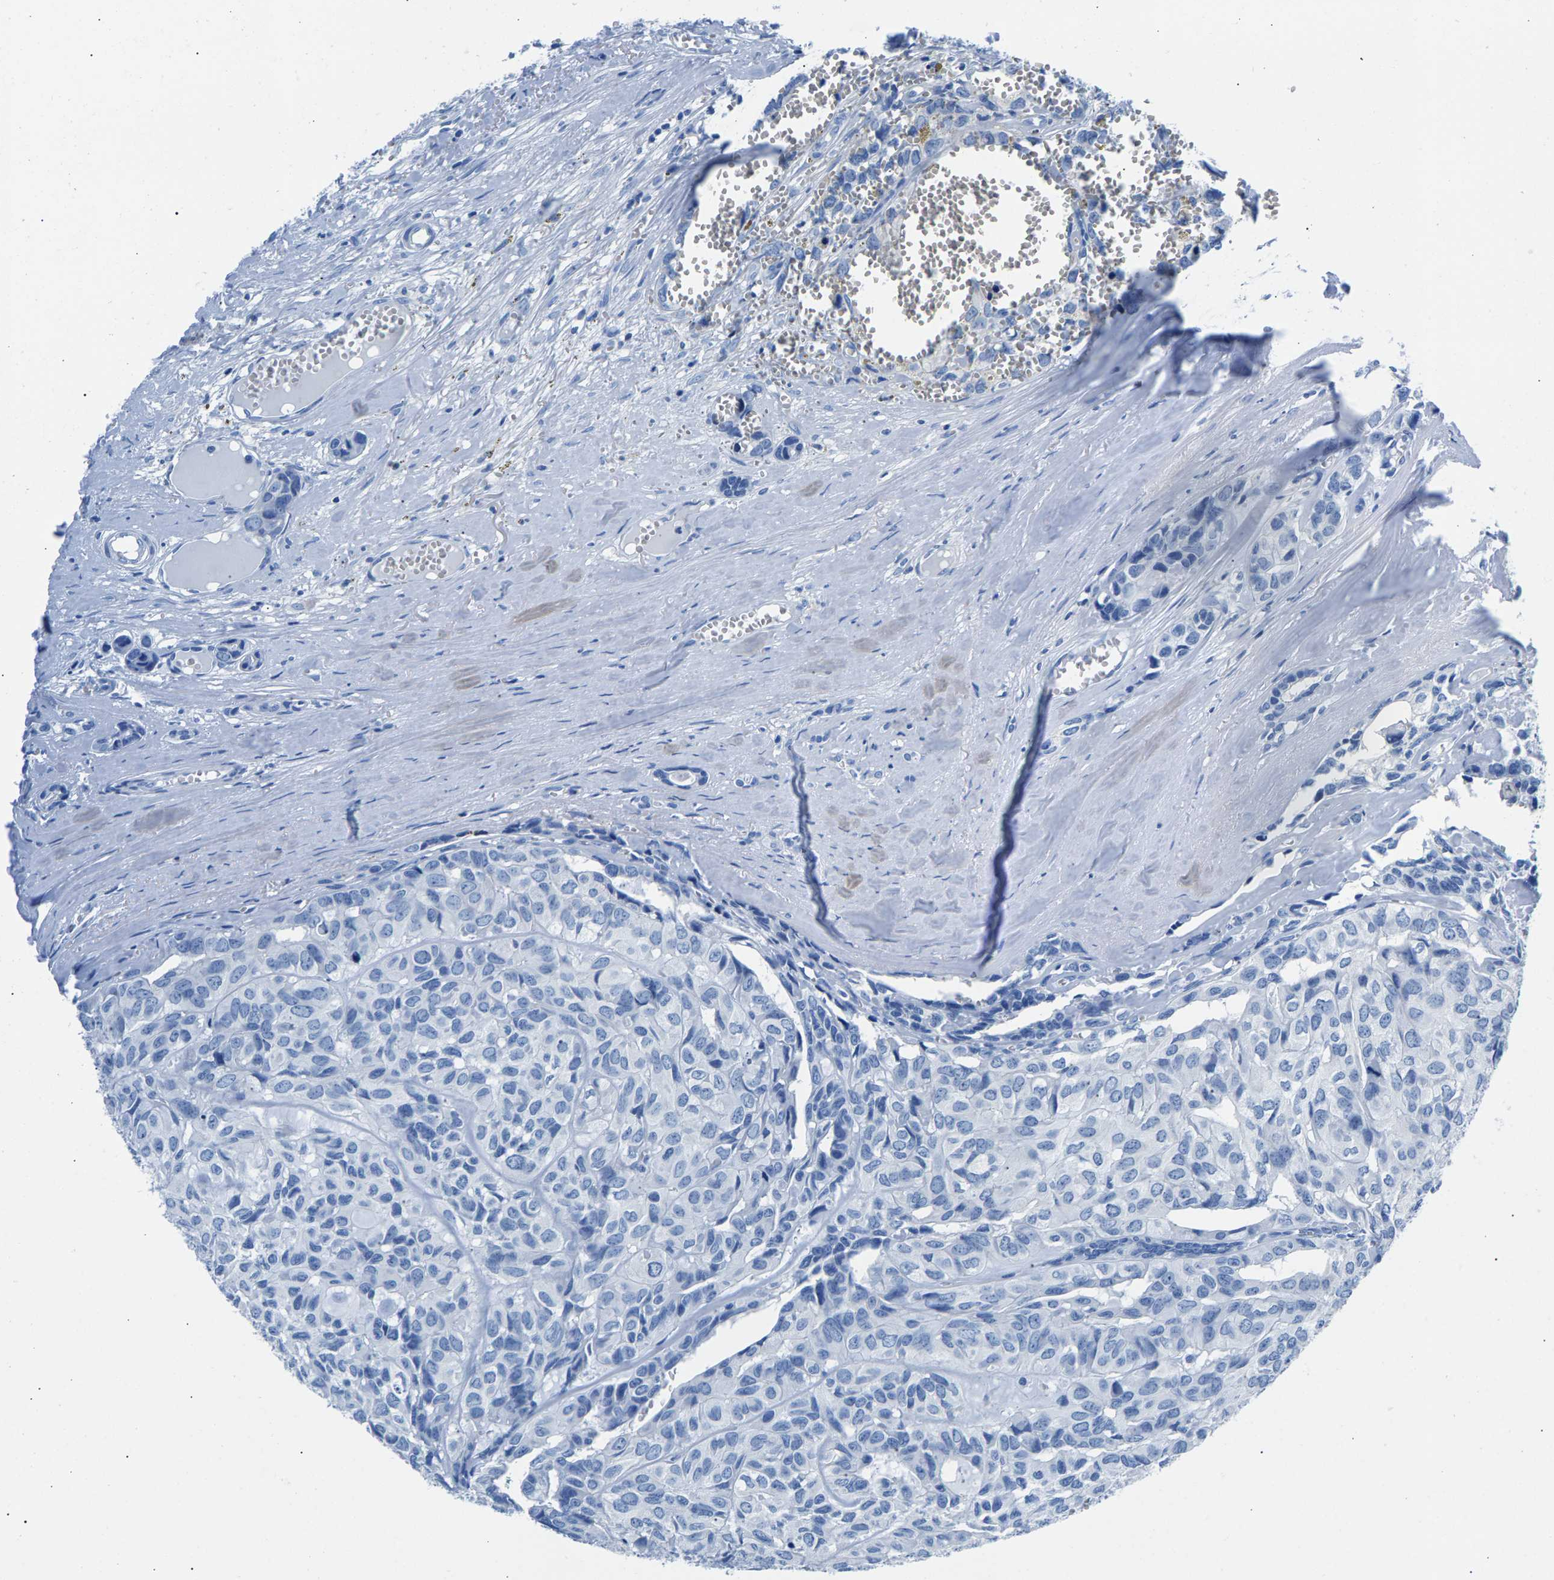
{"staining": {"intensity": "negative", "quantity": "none", "location": "none"}, "tissue": "head and neck cancer", "cell_type": "Tumor cells", "image_type": "cancer", "snomed": [{"axis": "morphology", "description": "Adenocarcinoma, NOS"}, {"axis": "topography", "description": "Salivary gland, NOS"}, {"axis": "topography", "description": "Head-Neck"}], "caption": "High power microscopy micrograph of an immunohistochemistry (IHC) micrograph of head and neck adenocarcinoma, revealing no significant positivity in tumor cells.", "gene": "CPS1", "patient": {"sex": "female", "age": 76}}